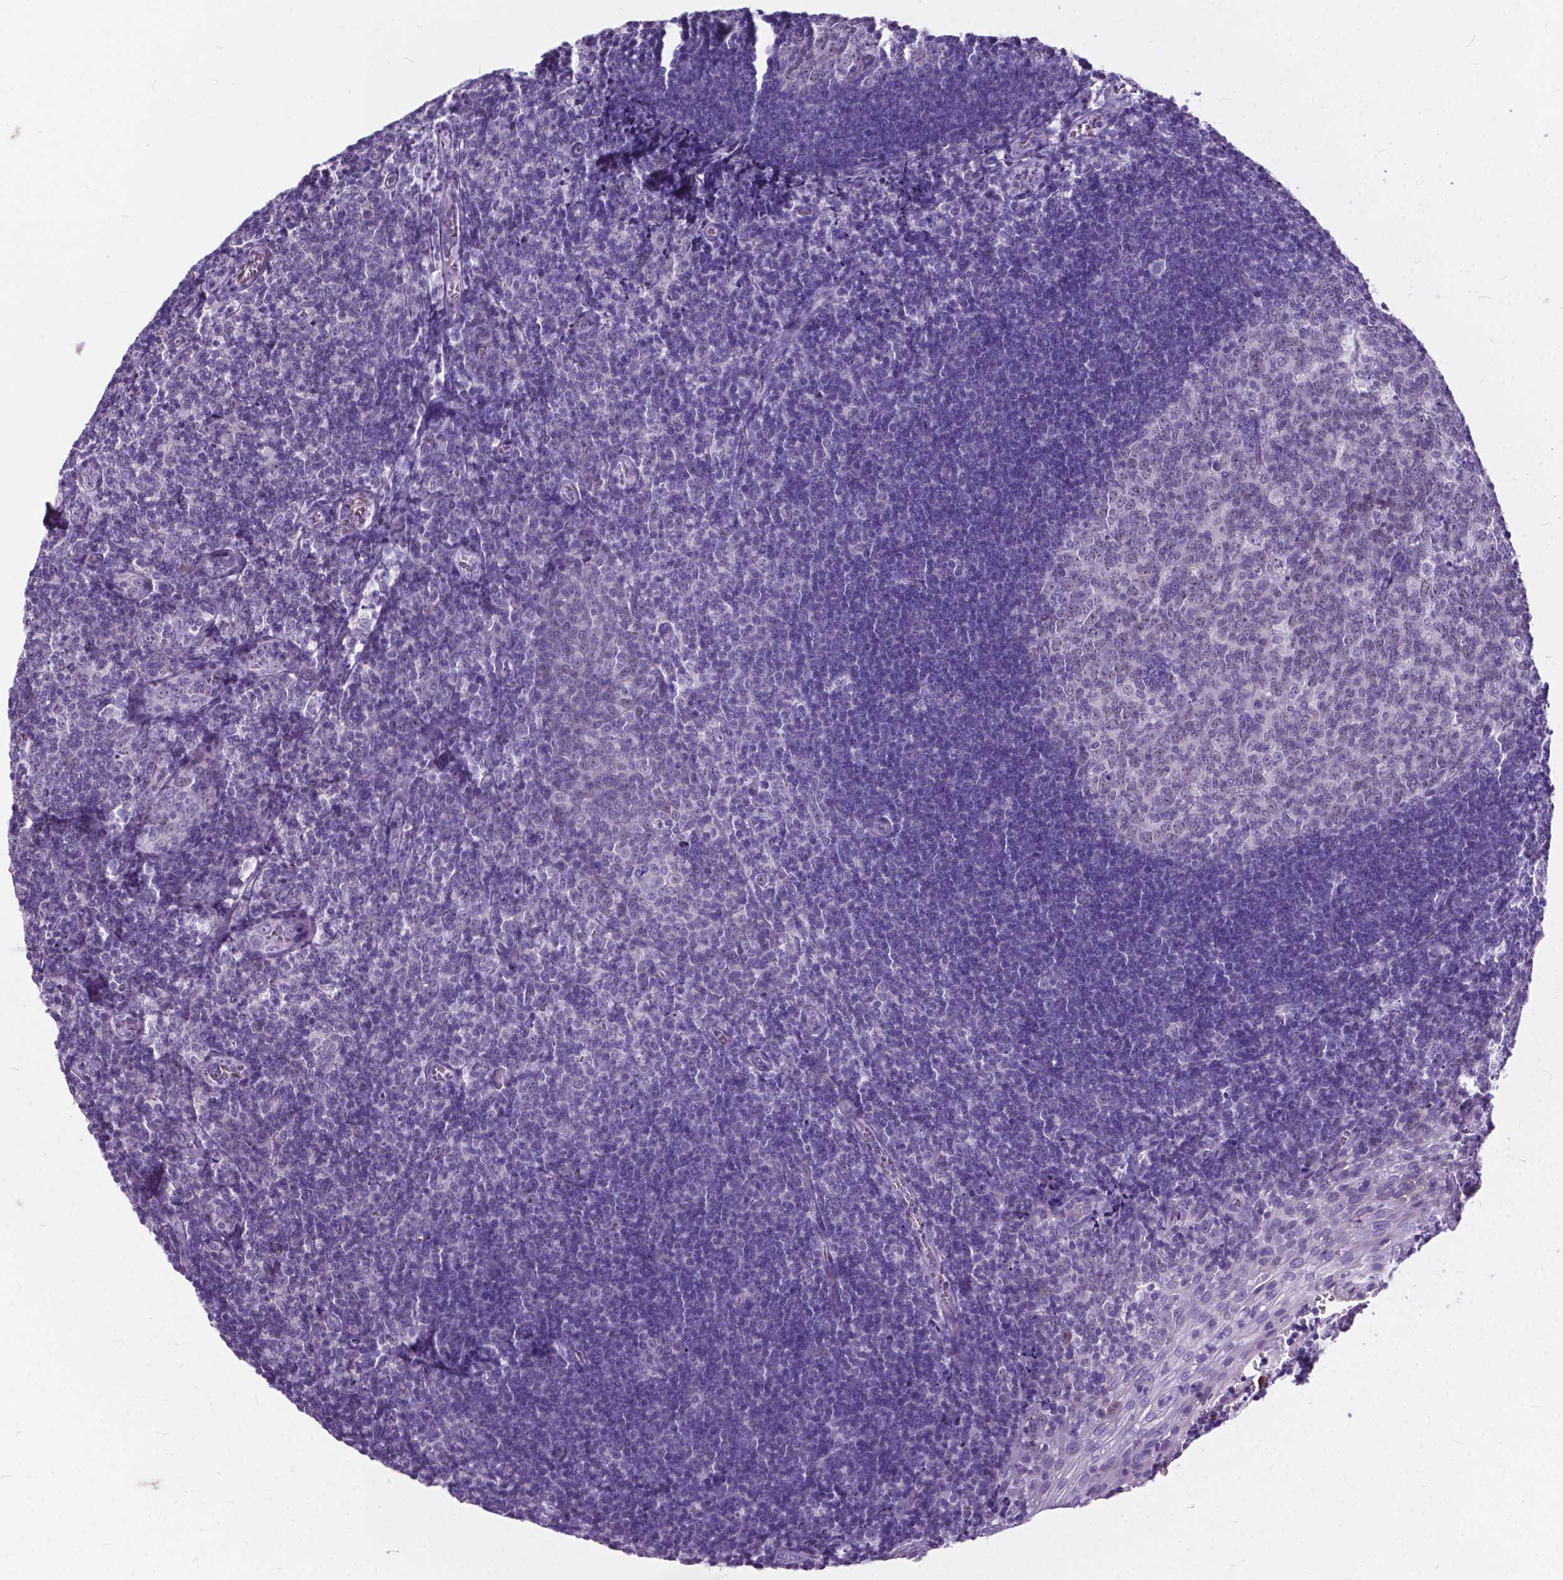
{"staining": {"intensity": "weak", "quantity": "<25%", "location": "nuclear"}, "tissue": "tonsil", "cell_type": "Germinal center cells", "image_type": "normal", "snomed": [{"axis": "morphology", "description": "Normal tissue, NOS"}, {"axis": "morphology", "description": "Inflammation, NOS"}, {"axis": "topography", "description": "Tonsil"}], "caption": "High magnification brightfield microscopy of benign tonsil stained with DAB (brown) and counterstained with hematoxylin (blue): germinal center cells show no significant staining.", "gene": "BSND", "patient": {"sex": "female", "age": 31}}